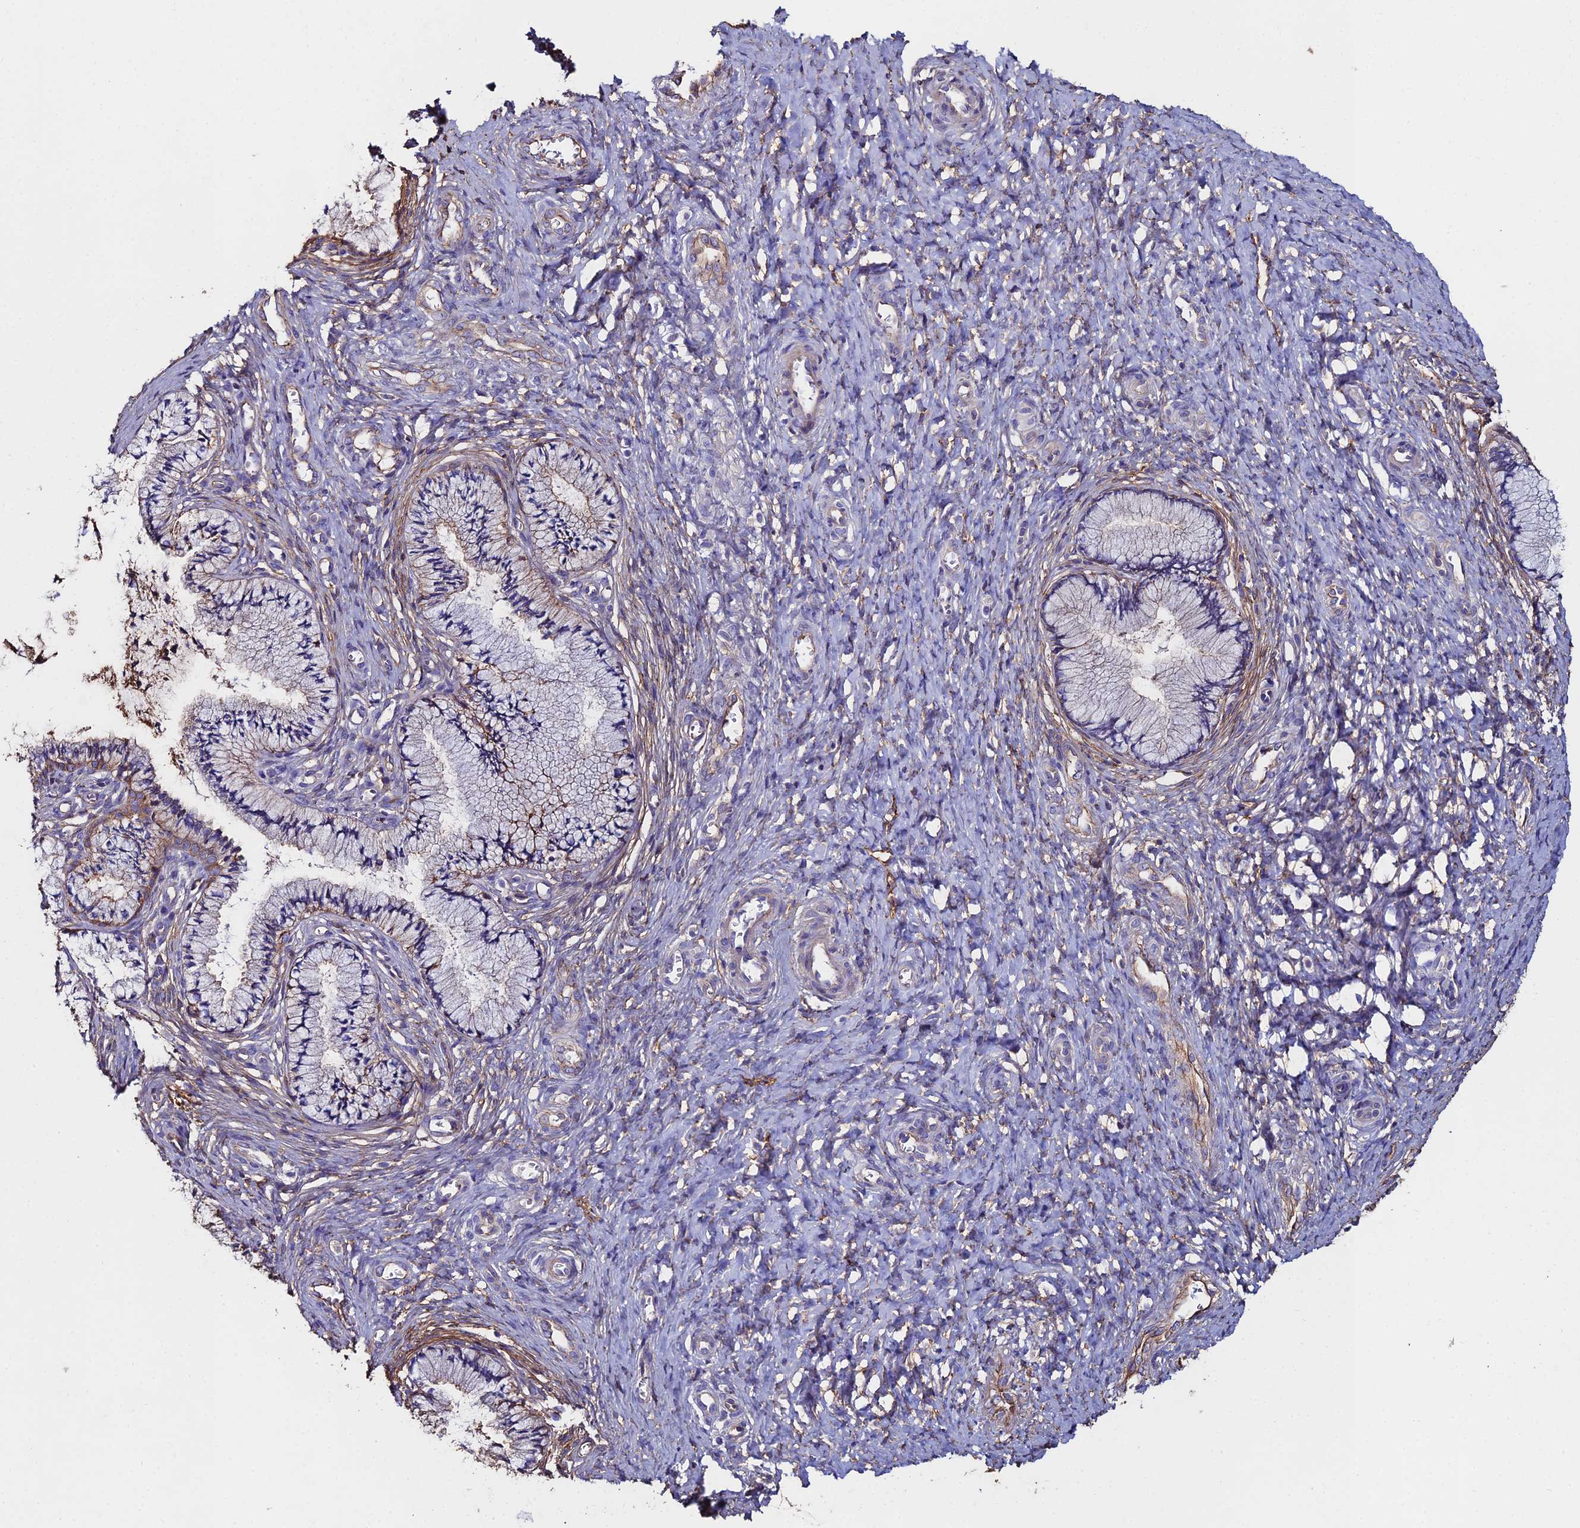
{"staining": {"intensity": "weak", "quantity": "25%-75%", "location": "cytoplasmic/membranous"}, "tissue": "cervix", "cell_type": "Glandular cells", "image_type": "normal", "snomed": [{"axis": "morphology", "description": "Normal tissue, NOS"}, {"axis": "topography", "description": "Cervix"}], "caption": "Brown immunohistochemical staining in benign cervix shows weak cytoplasmic/membranous positivity in about 25%-75% of glandular cells.", "gene": "C6", "patient": {"sex": "female", "age": 36}}